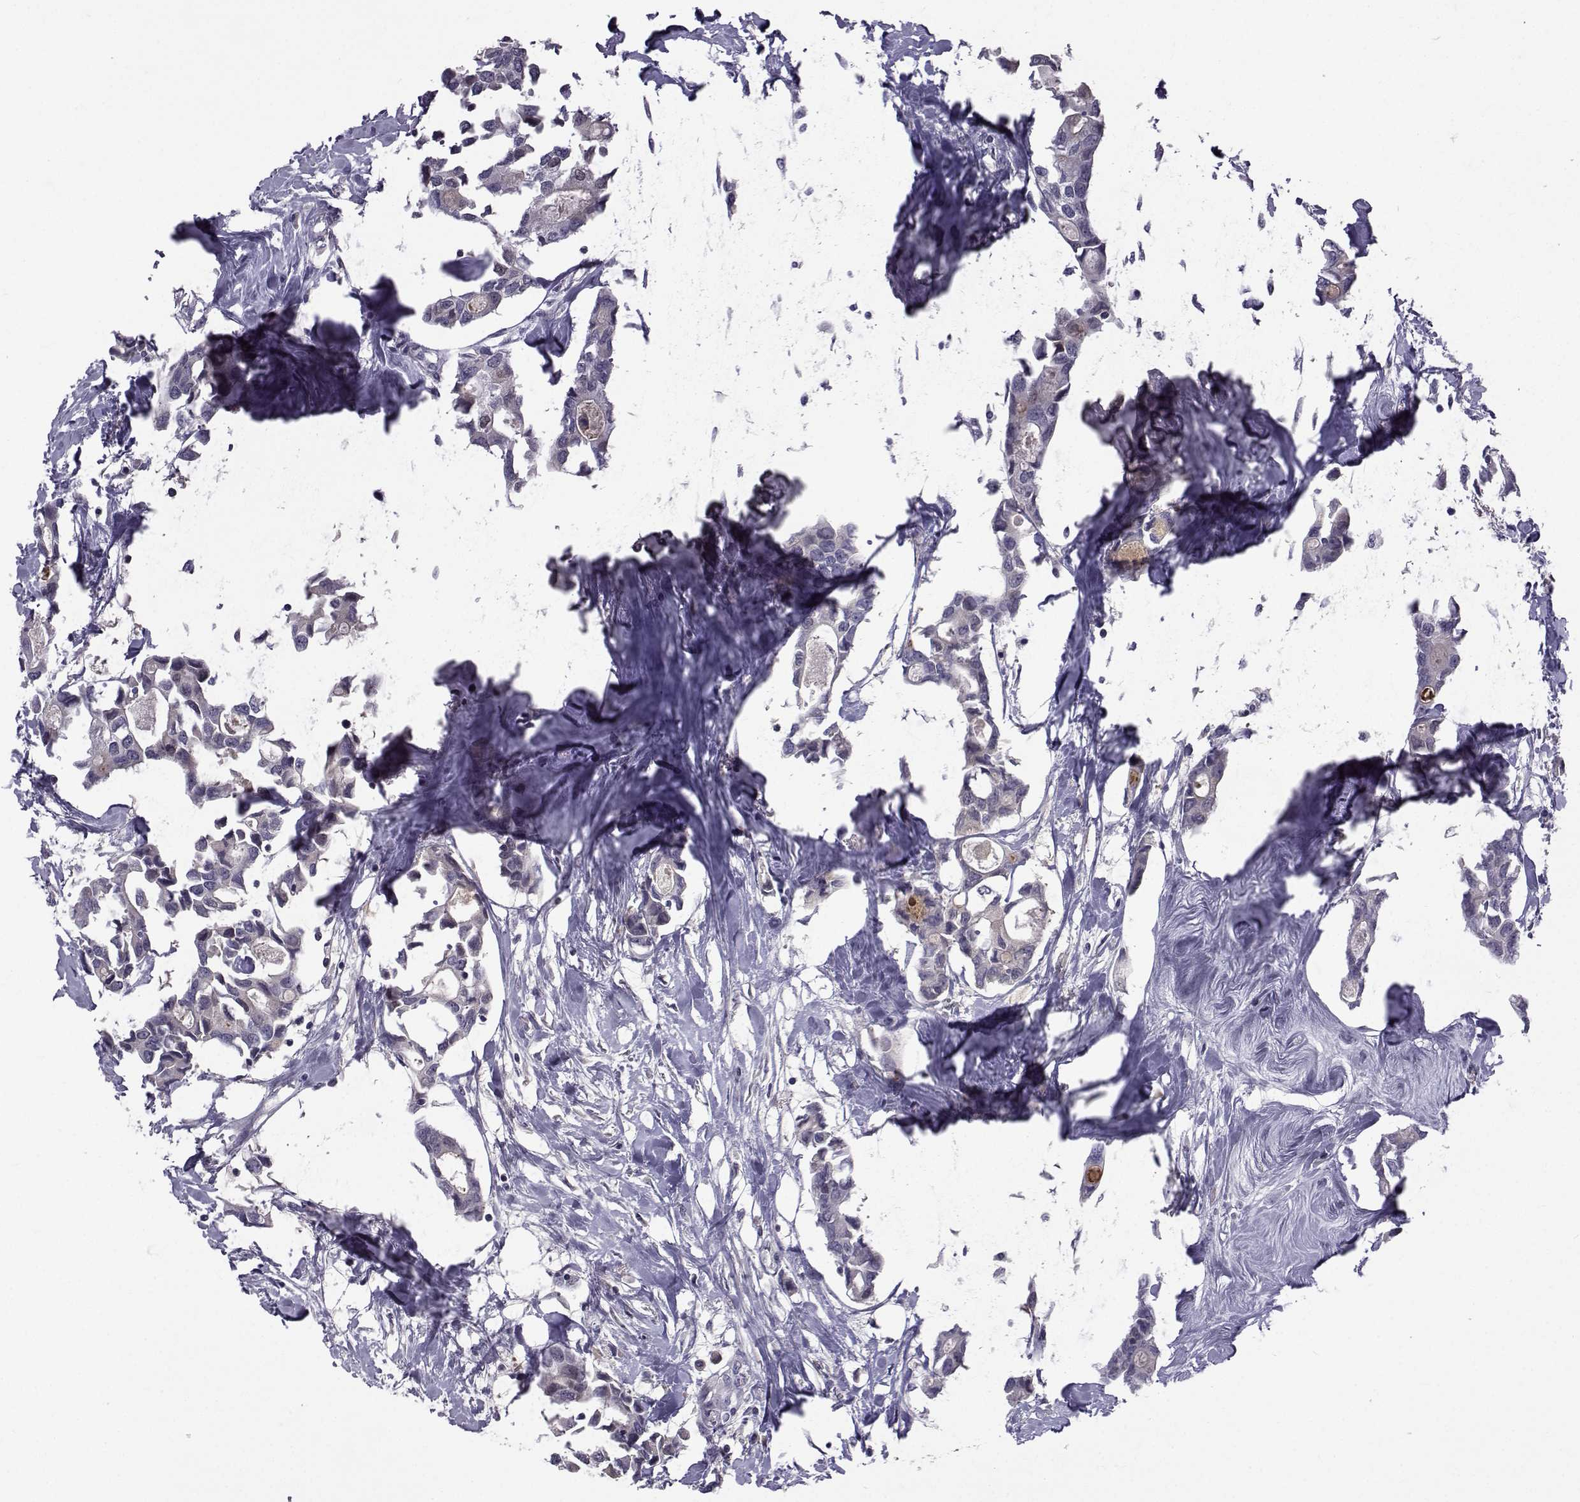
{"staining": {"intensity": "negative", "quantity": "none", "location": "none"}, "tissue": "breast cancer", "cell_type": "Tumor cells", "image_type": "cancer", "snomed": [{"axis": "morphology", "description": "Duct carcinoma"}, {"axis": "topography", "description": "Breast"}], "caption": "This photomicrograph is of intraductal carcinoma (breast) stained with IHC to label a protein in brown with the nuclei are counter-stained blue. There is no expression in tumor cells. (DAB (3,3'-diaminobenzidine) immunohistochemistry visualized using brightfield microscopy, high magnification).", "gene": "TNFRSF11B", "patient": {"sex": "female", "age": 83}}